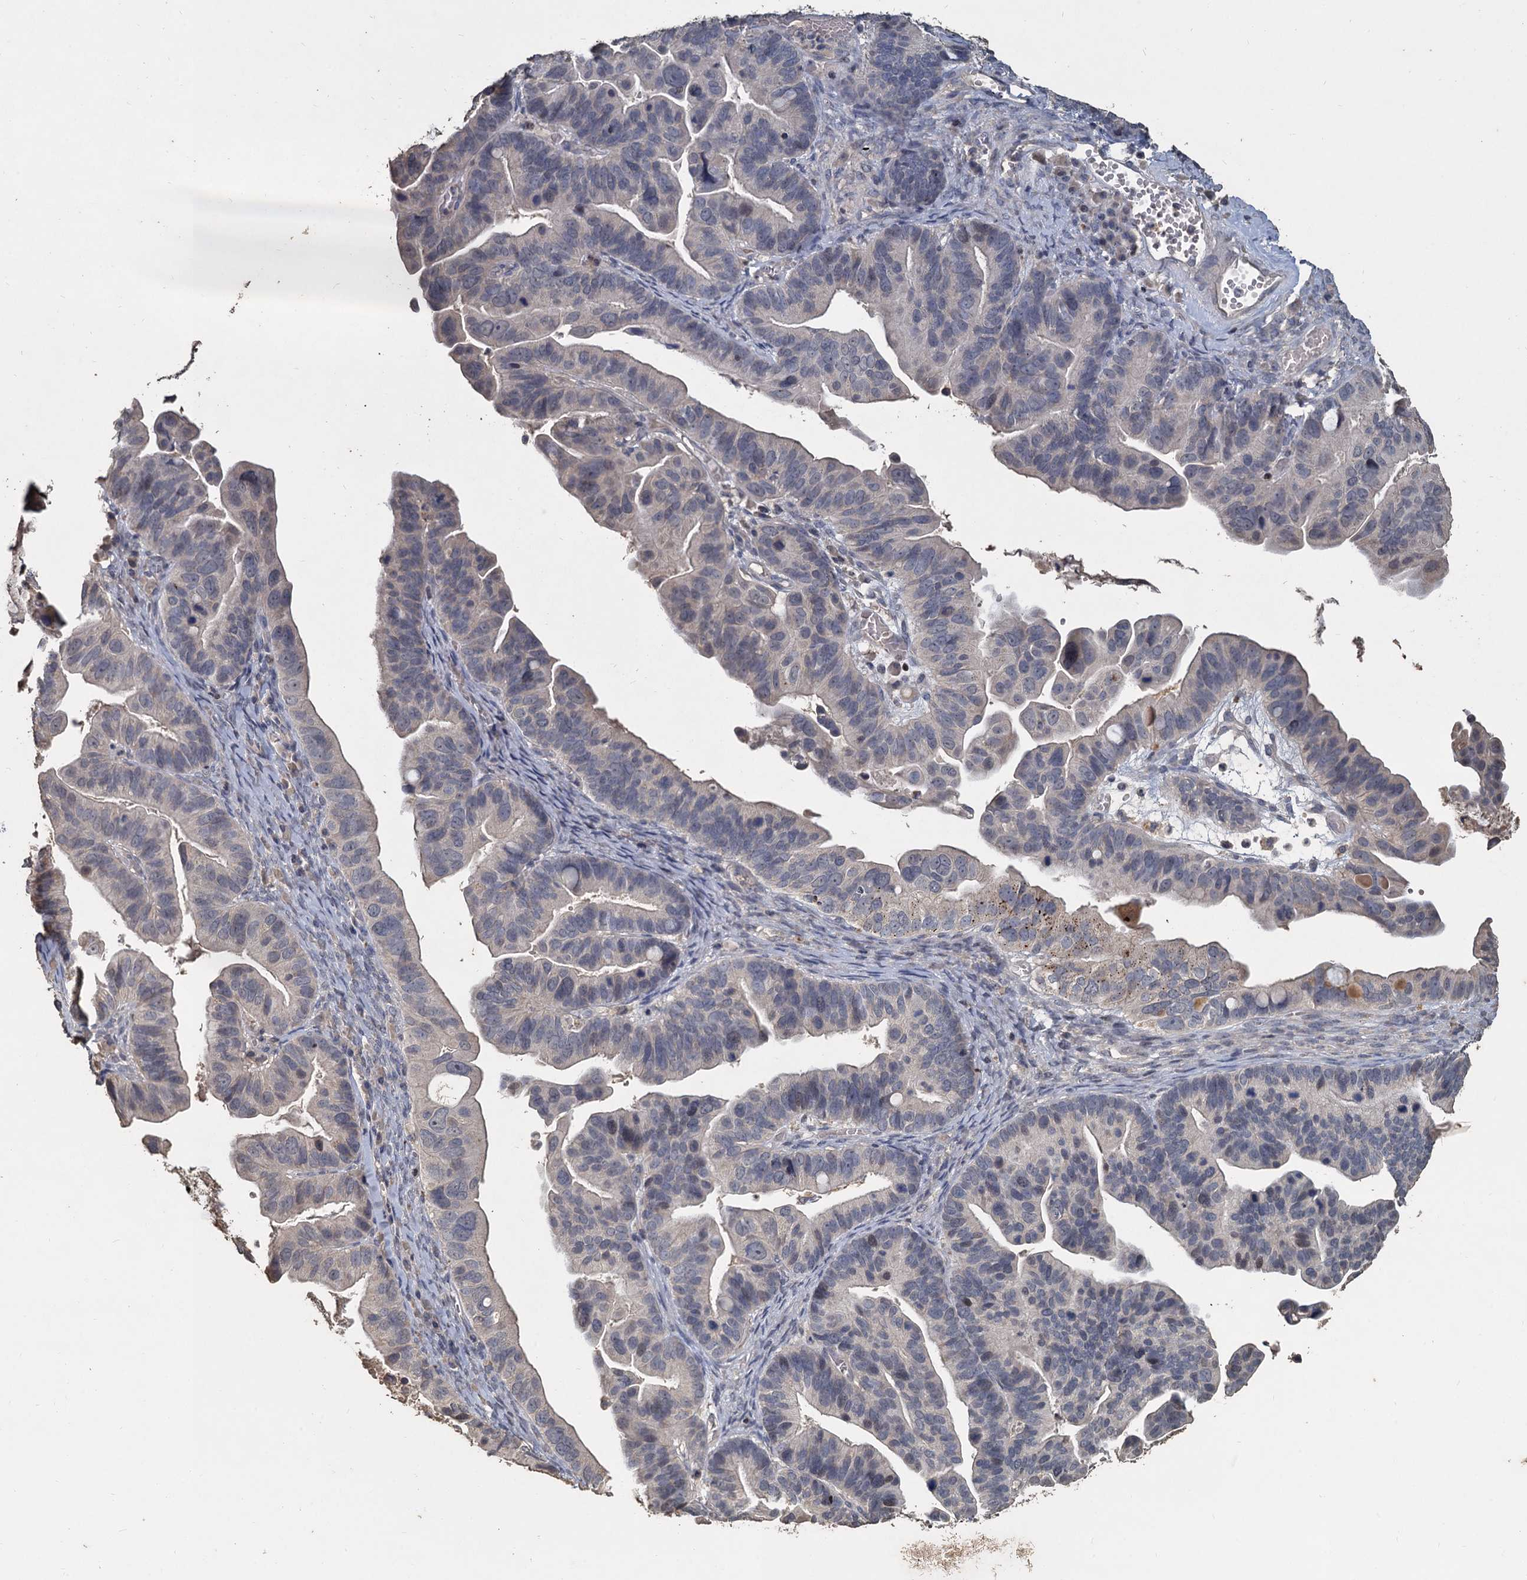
{"staining": {"intensity": "weak", "quantity": "<25%", "location": "cytoplasmic/membranous"}, "tissue": "ovarian cancer", "cell_type": "Tumor cells", "image_type": "cancer", "snomed": [{"axis": "morphology", "description": "Cystadenocarcinoma, serous, NOS"}, {"axis": "topography", "description": "Ovary"}], "caption": "Ovarian cancer was stained to show a protein in brown. There is no significant staining in tumor cells.", "gene": "CCDC61", "patient": {"sex": "female", "age": 56}}